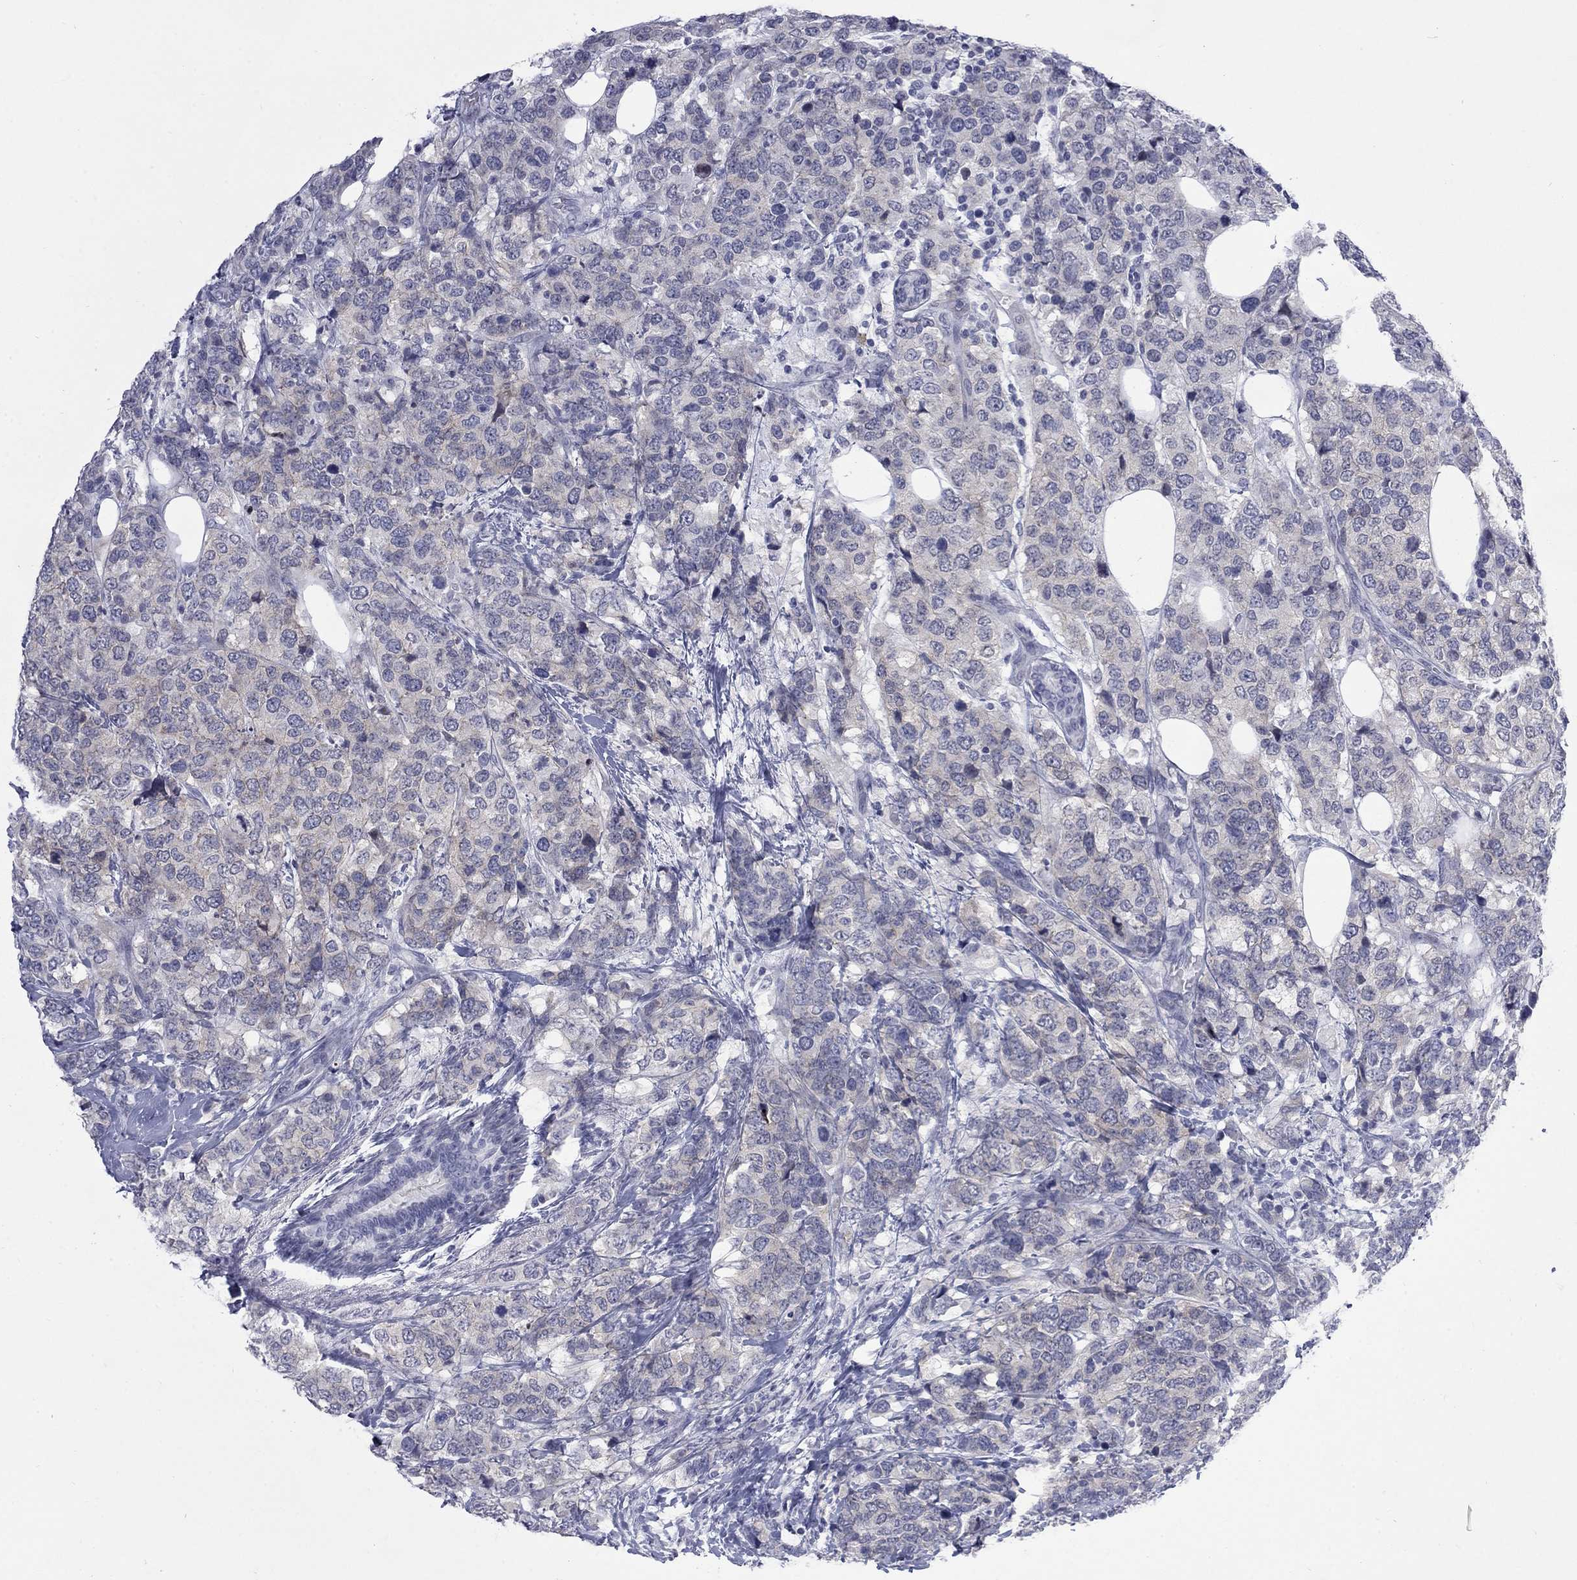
{"staining": {"intensity": "negative", "quantity": "none", "location": "none"}, "tissue": "breast cancer", "cell_type": "Tumor cells", "image_type": "cancer", "snomed": [{"axis": "morphology", "description": "Lobular carcinoma"}, {"axis": "topography", "description": "Breast"}], "caption": "Immunohistochemistry photomicrograph of lobular carcinoma (breast) stained for a protein (brown), which shows no expression in tumor cells.", "gene": "CTNND2", "patient": {"sex": "female", "age": 59}}